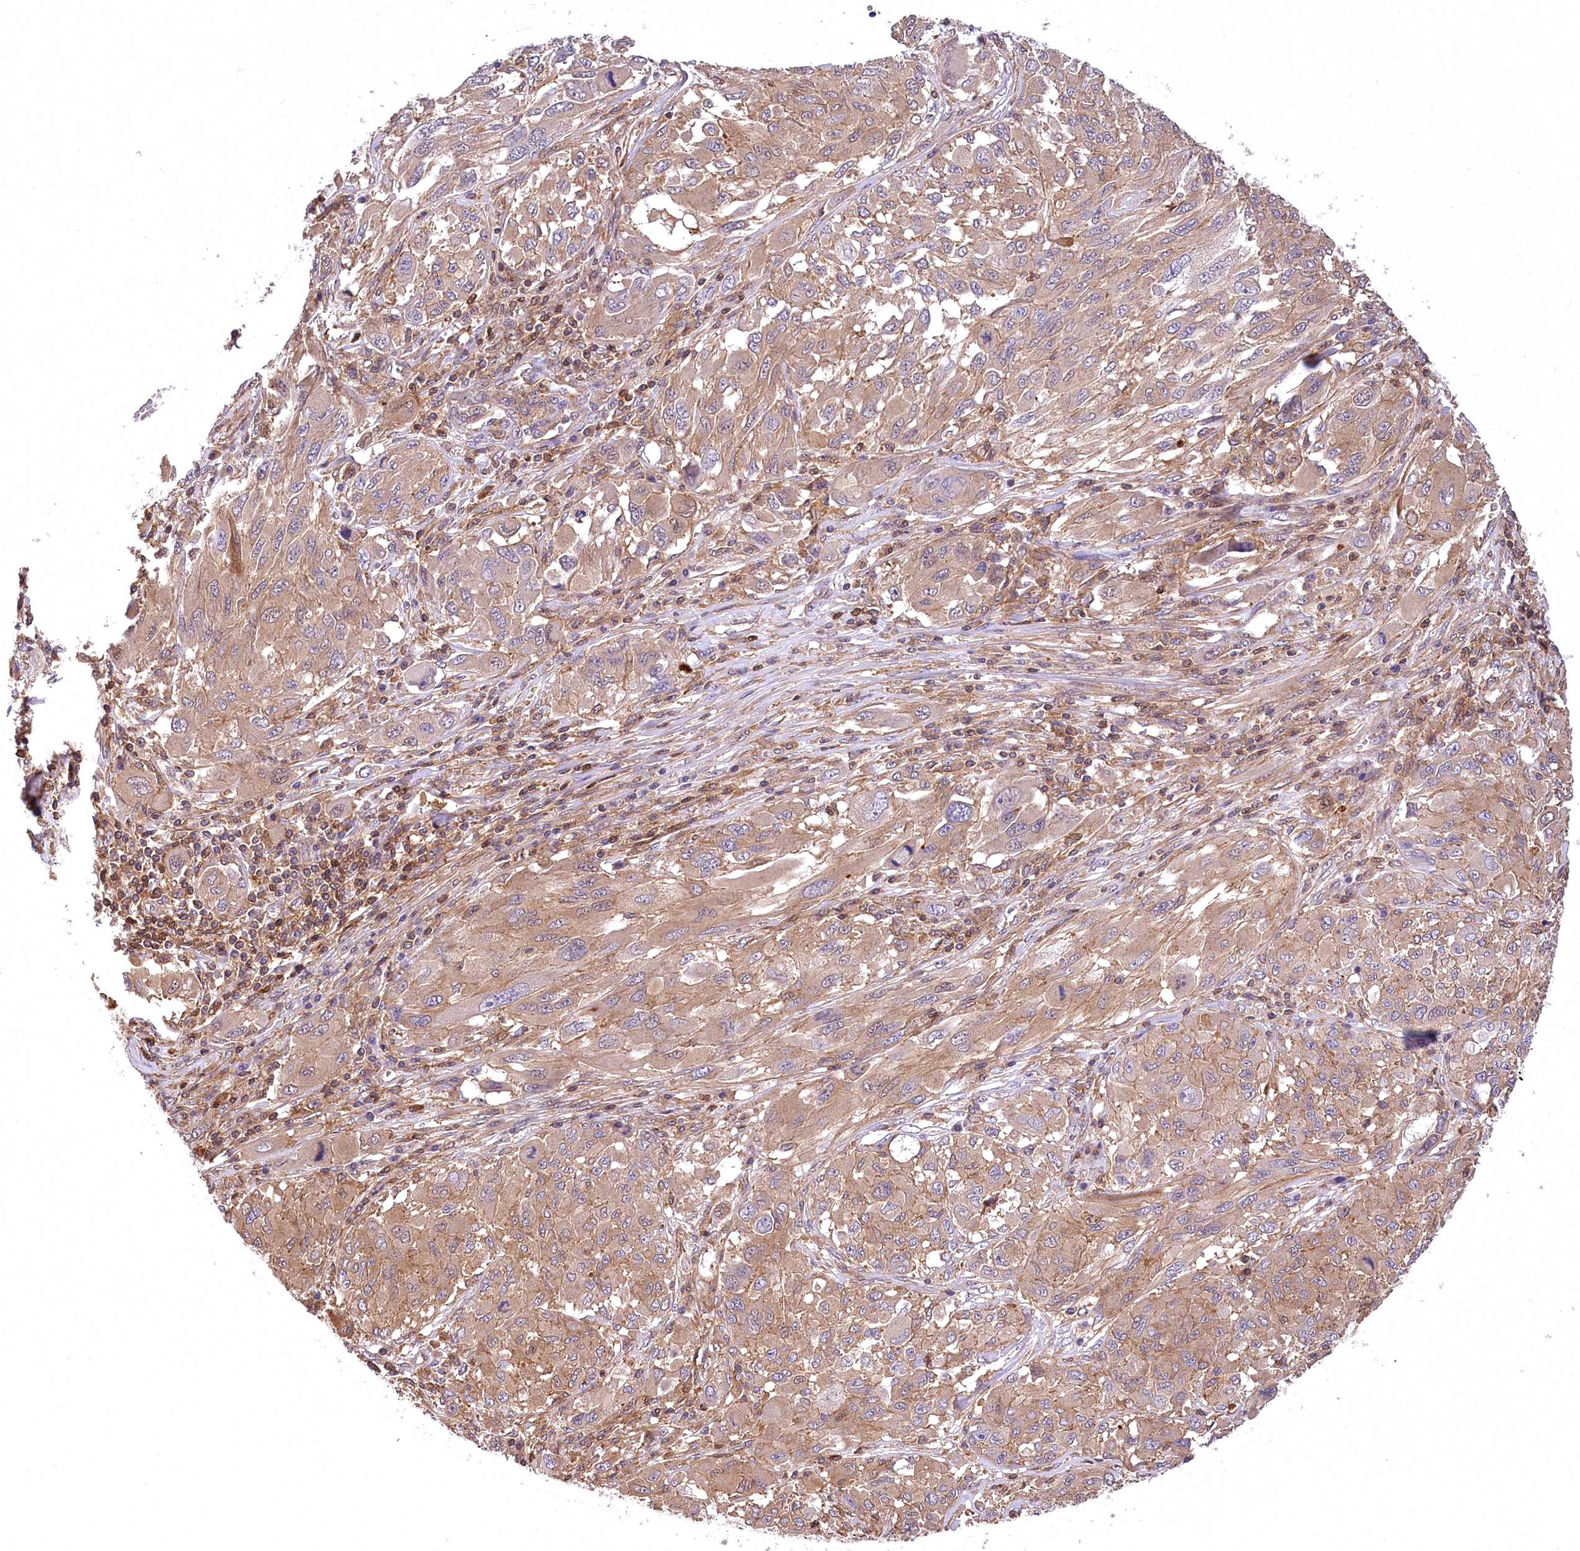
{"staining": {"intensity": "weak", "quantity": ">75%", "location": "cytoplasmic/membranous"}, "tissue": "melanoma", "cell_type": "Tumor cells", "image_type": "cancer", "snomed": [{"axis": "morphology", "description": "Malignant melanoma, NOS"}, {"axis": "topography", "description": "Skin"}], "caption": "Protein analysis of melanoma tissue reveals weak cytoplasmic/membranous positivity in about >75% of tumor cells.", "gene": "DPP3", "patient": {"sex": "female", "age": 91}}